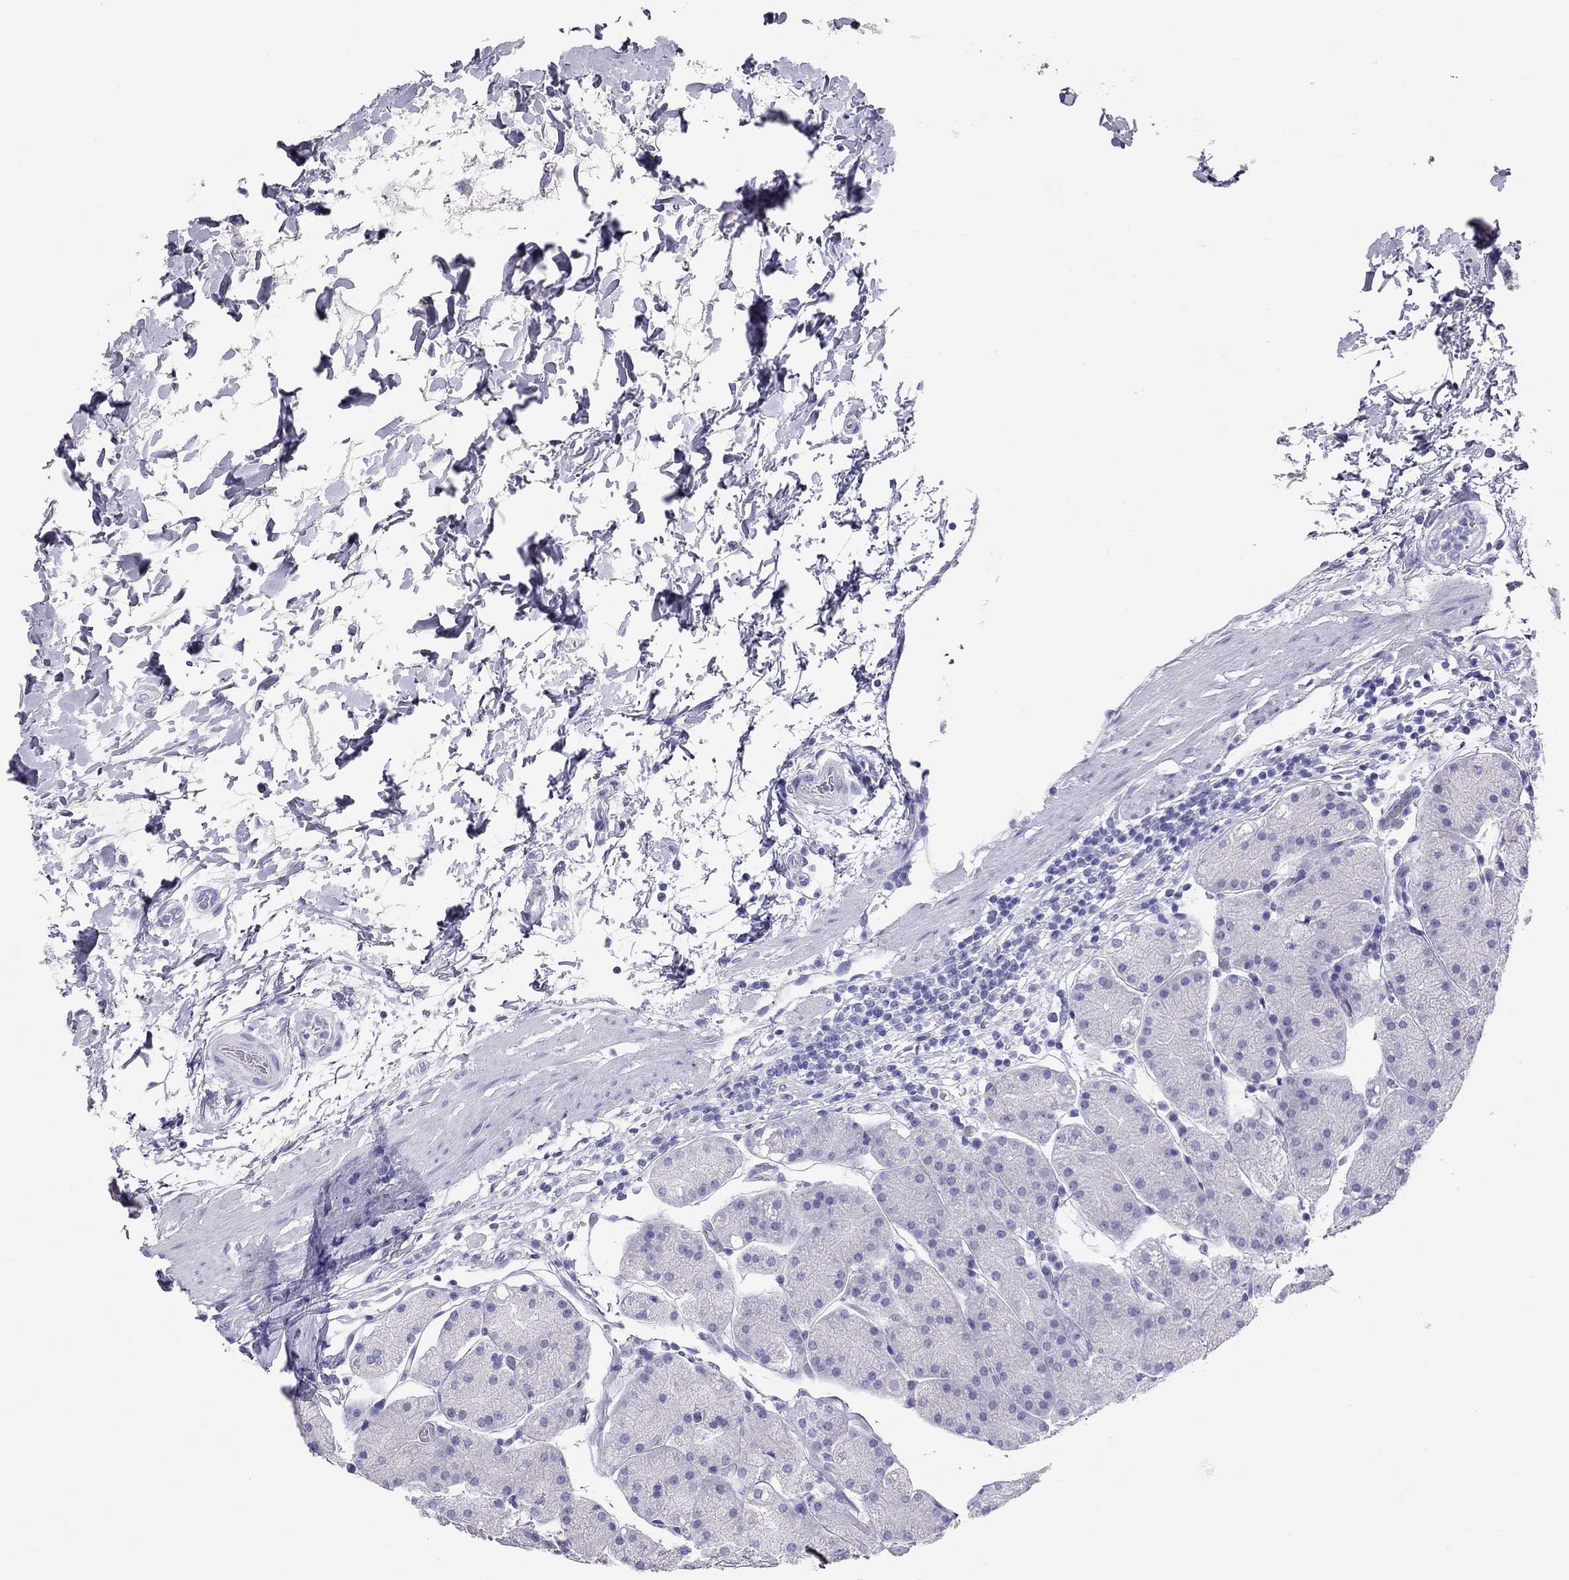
{"staining": {"intensity": "negative", "quantity": "none", "location": "none"}, "tissue": "stomach", "cell_type": "Glandular cells", "image_type": "normal", "snomed": [{"axis": "morphology", "description": "Normal tissue, NOS"}, {"axis": "topography", "description": "Stomach"}], "caption": "High power microscopy image of an immunohistochemistry (IHC) image of normal stomach, revealing no significant staining in glandular cells. Brightfield microscopy of immunohistochemistry (IHC) stained with DAB (brown) and hematoxylin (blue), captured at high magnification.", "gene": "PSMB11", "patient": {"sex": "male", "age": 54}}